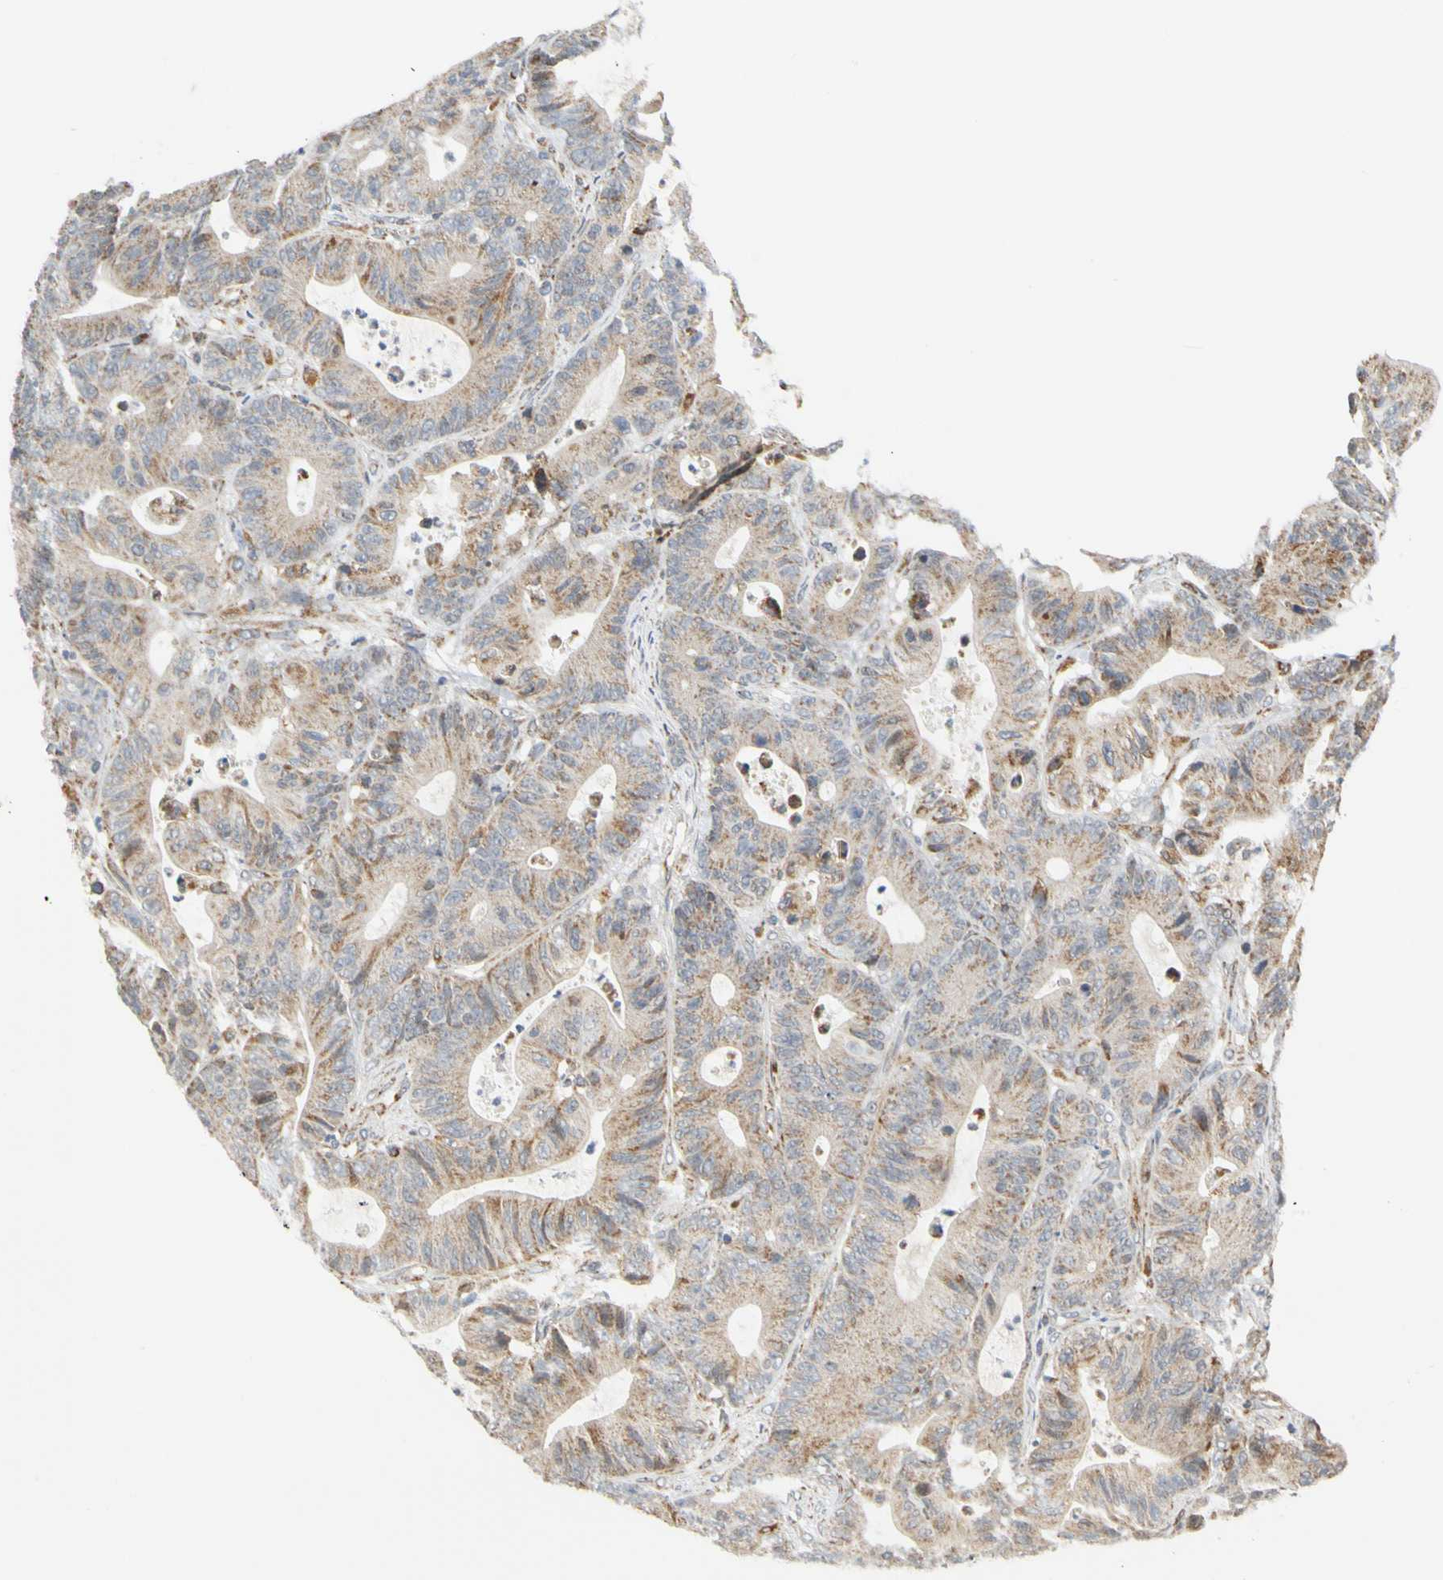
{"staining": {"intensity": "weak", "quantity": ">75%", "location": "cytoplasmic/membranous"}, "tissue": "colorectal cancer", "cell_type": "Tumor cells", "image_type": "cancer", "snomed": [{"axis": "morphology", "description": "Adenocarcinoma, NOS"}, {"axis": "topography", "description": "Colon"}], "caption": "Immunohistochemical staining of human colorectal adenocarcinoma shows low levels of weak cytoplasmic/membranous protein staining in about >75% of tumor cells.", "gene": "SFXN3", "patient": {"sex": "female", "age": 84}}